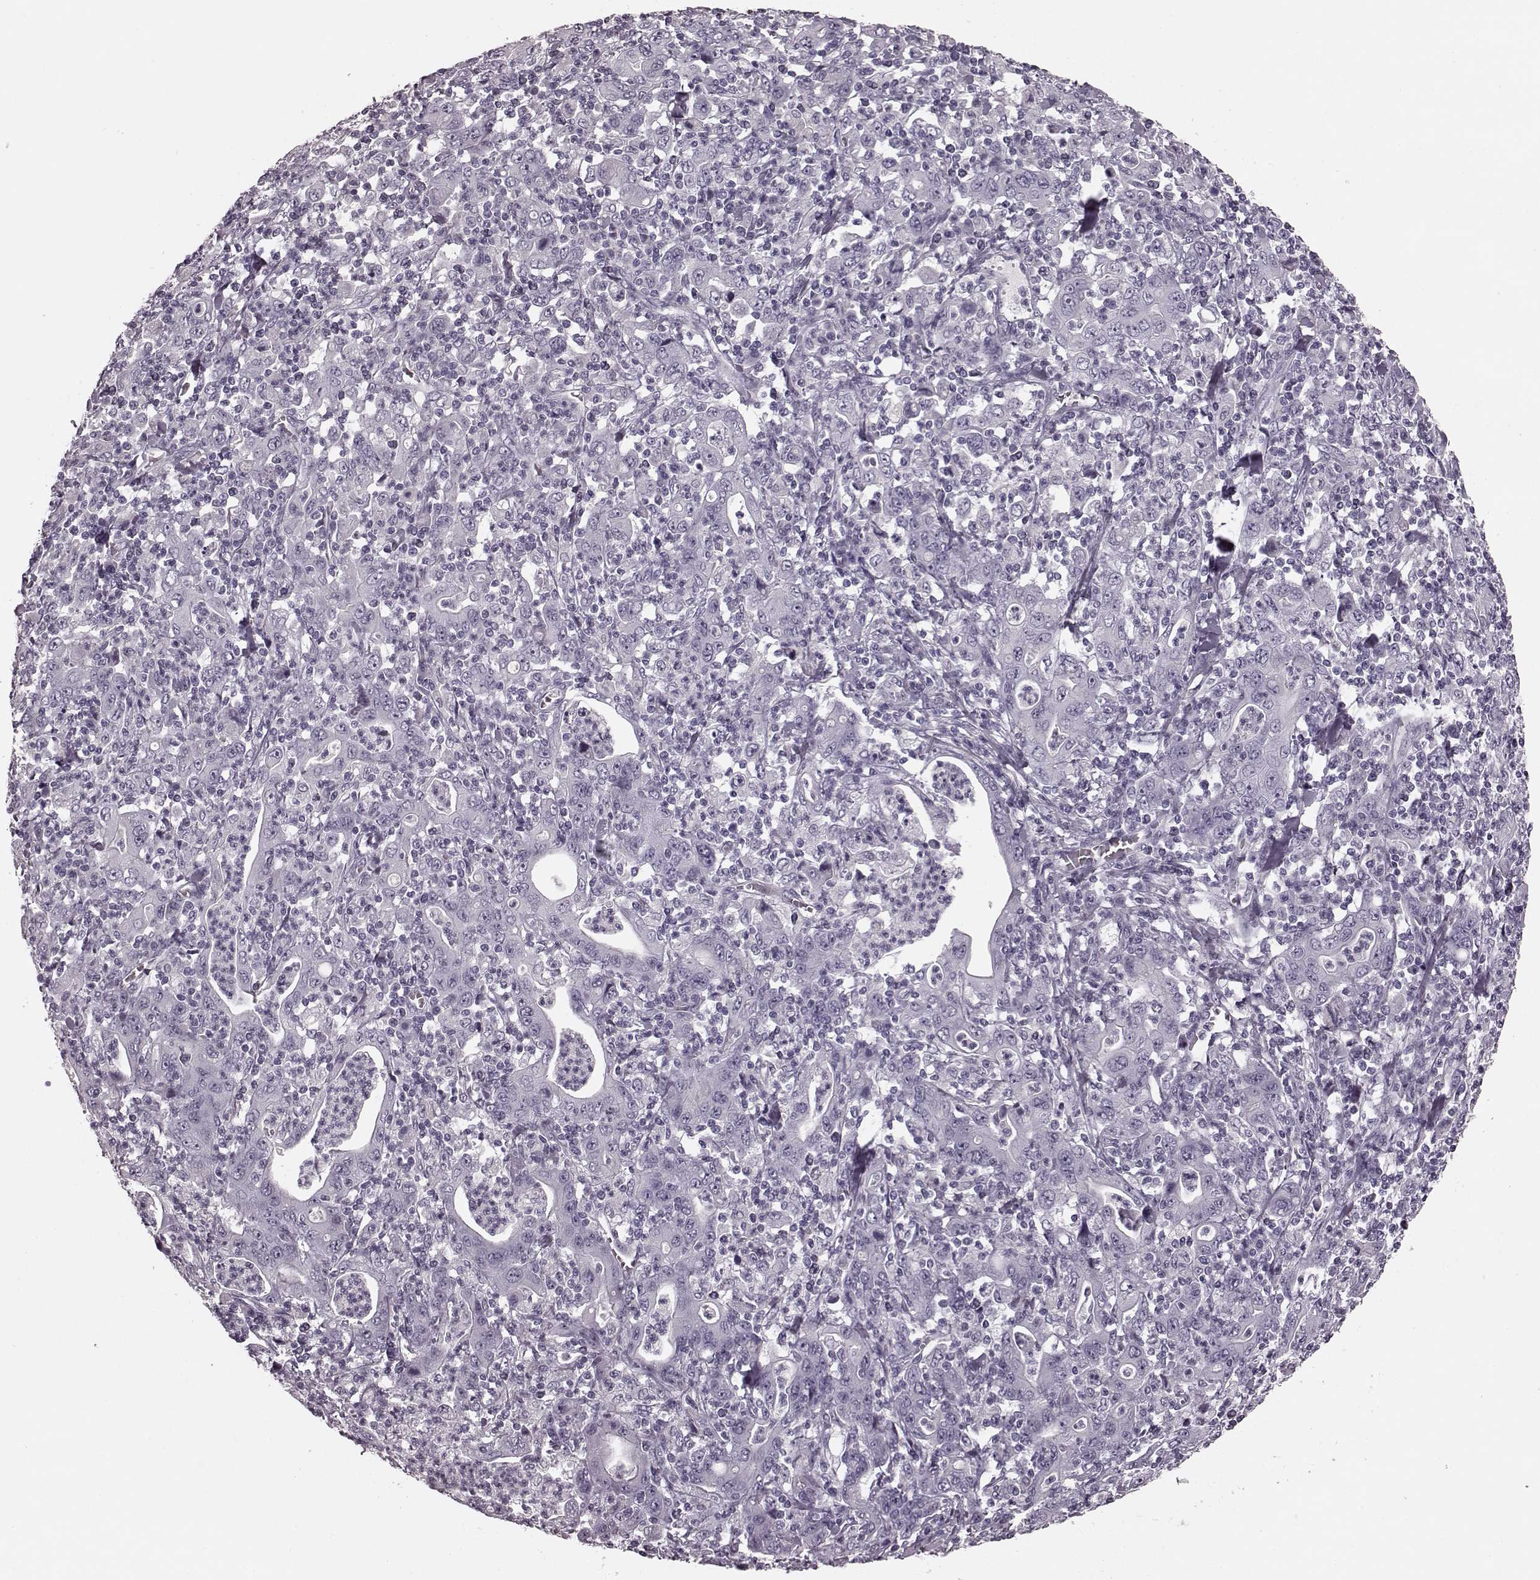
{"staining": {"intensity": "negative", "quantity": "none", "location": "none"}, "tissue": "stomach cancer", "cell_type": "Tumor cells", "image_type": "cancer", "snomed": [{"axis": "morphology", "description": "Adenocarcinoma, NOS"}, {"axis": "topography", "description": "Stomach, upper"}], "caption": "High power microscopy histopathology image of an immunohistochemistry histopathology image of stomach cancer, revealing no significant staining in tumor cells.", "gene": "TRPM1", "patient": {"sex": "male", "age": 69}}